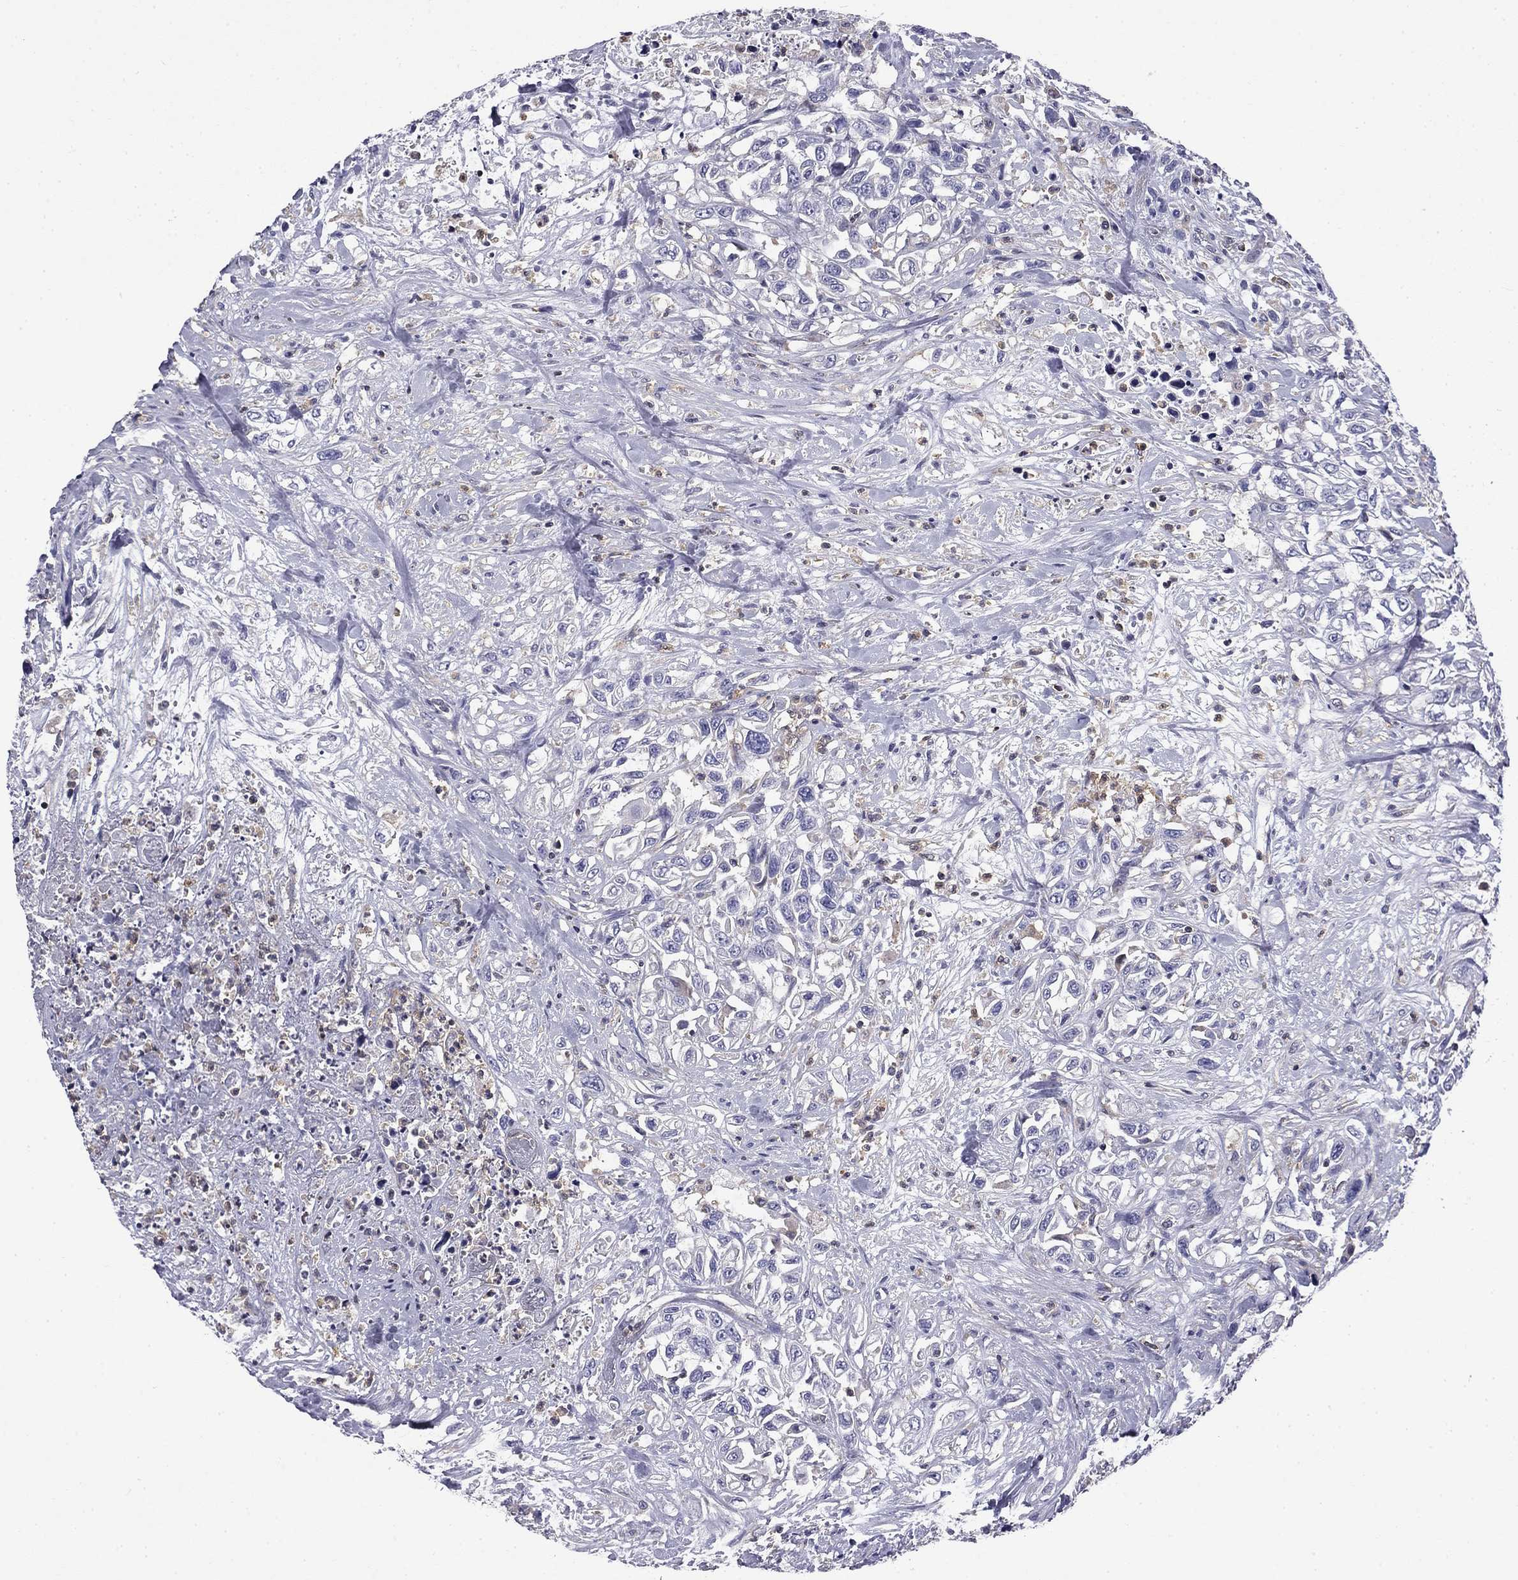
{"staining": {"intensity": "negative", "quantity": "none", "location": "none"}, "tissue": "urothelial cancer", "cell_type": "Tumor cells", "image_type": "cancer", "snomed": [{"axis": "morphology", "description": "Urothelial carcinoma, High grade"}, {"axis": "topography", "description": "Urinary bladder"}], "caption": "A high-resolution micrograph shows immunohistochemistry staining of urothelial cancer, which shows no significant staining in tumor cells.", "gene": "ARHGAP45", "patient": {"sex": "female", "age": 56}}